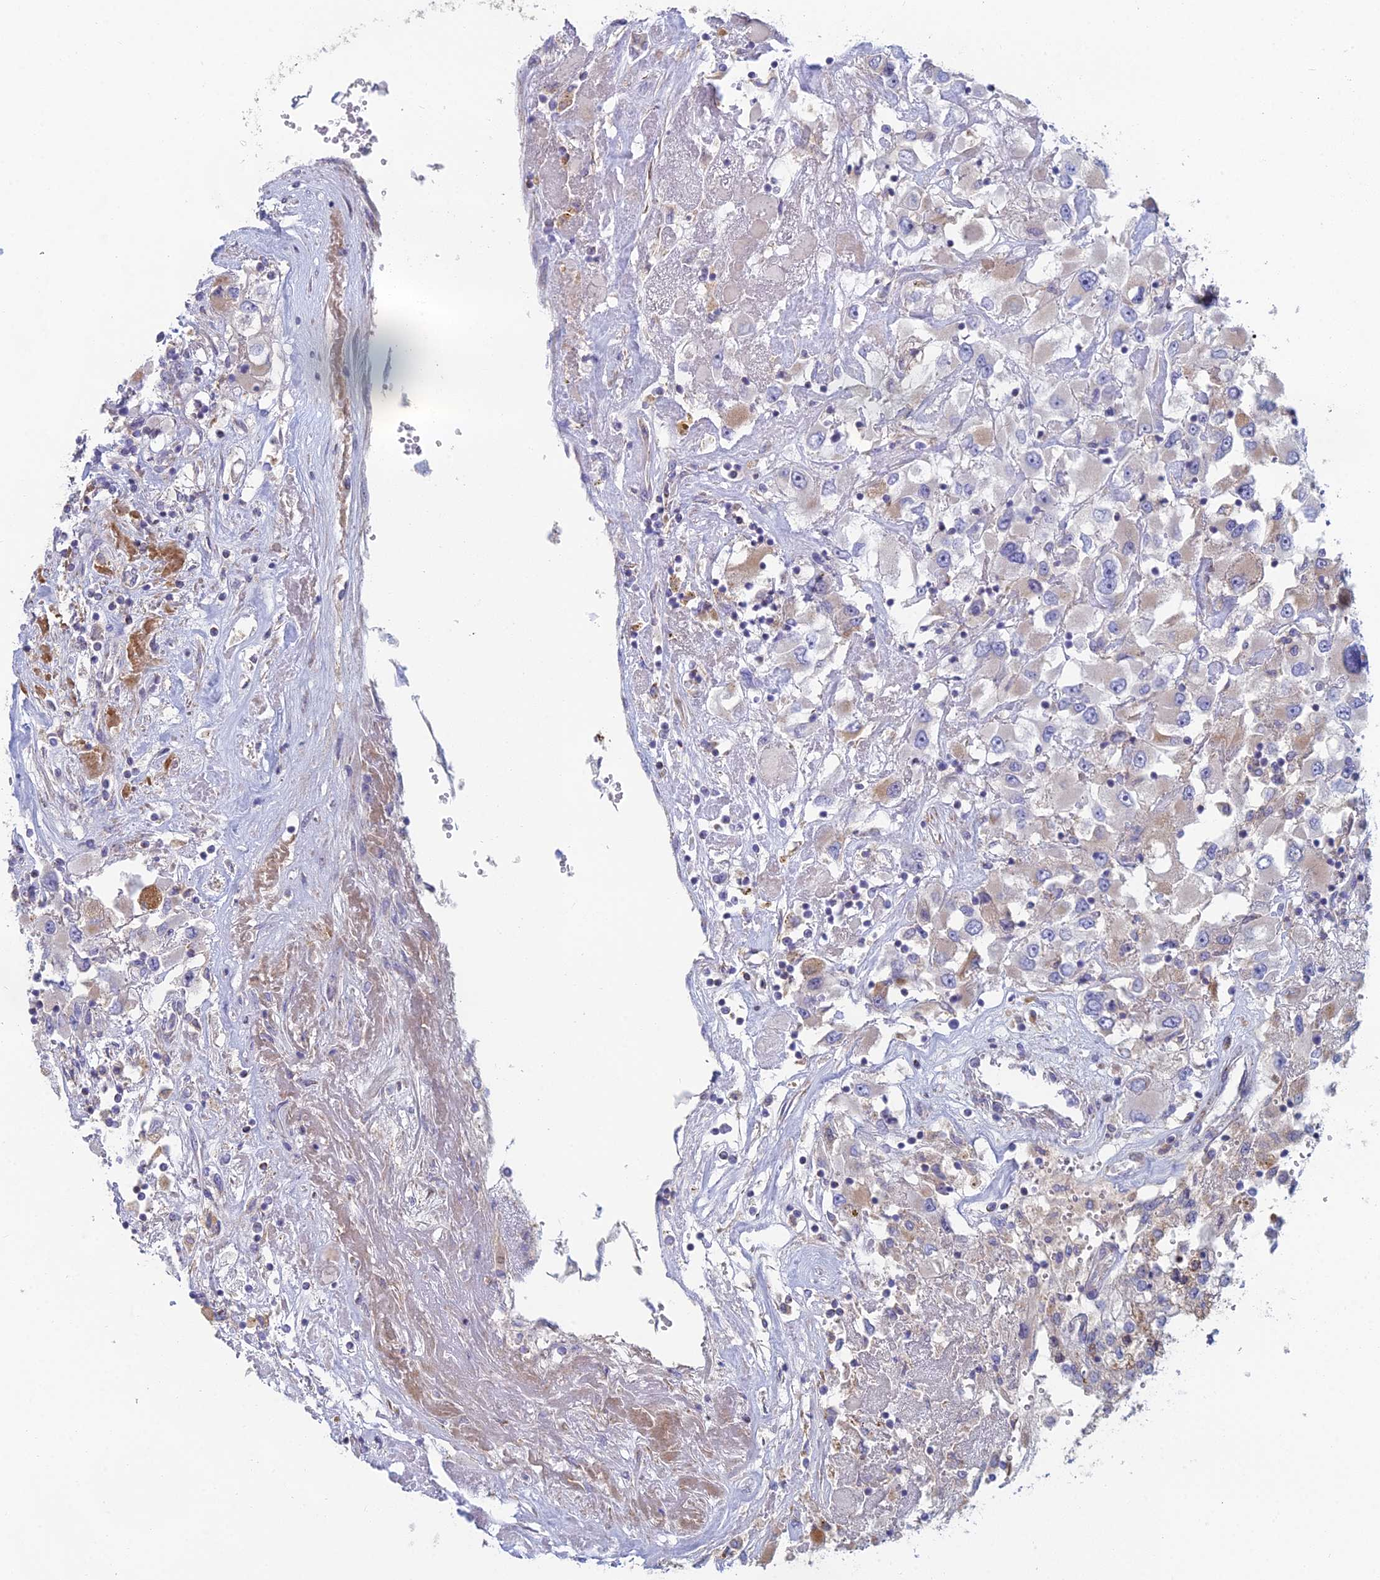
{"staining": {"intensity": "negative", "quantity": "none", "location": "none"}, "tissue": "renal cancer", "cell_type": "Tumor cells", "image_type": "cancer", "snomed": [{"axis": "morphology", "description": "Adenocarcinoma, NOS"}, {"axis": "topography", "description": "Kidney"}], "caption": "This is a histopathology image of immunohistochemistry (IHC) staining of renal adenocarcinoma, which shows no positivity in tumor cells.", "gene": "IFTAP", "patient": {"sex": "female", "age": 52}}